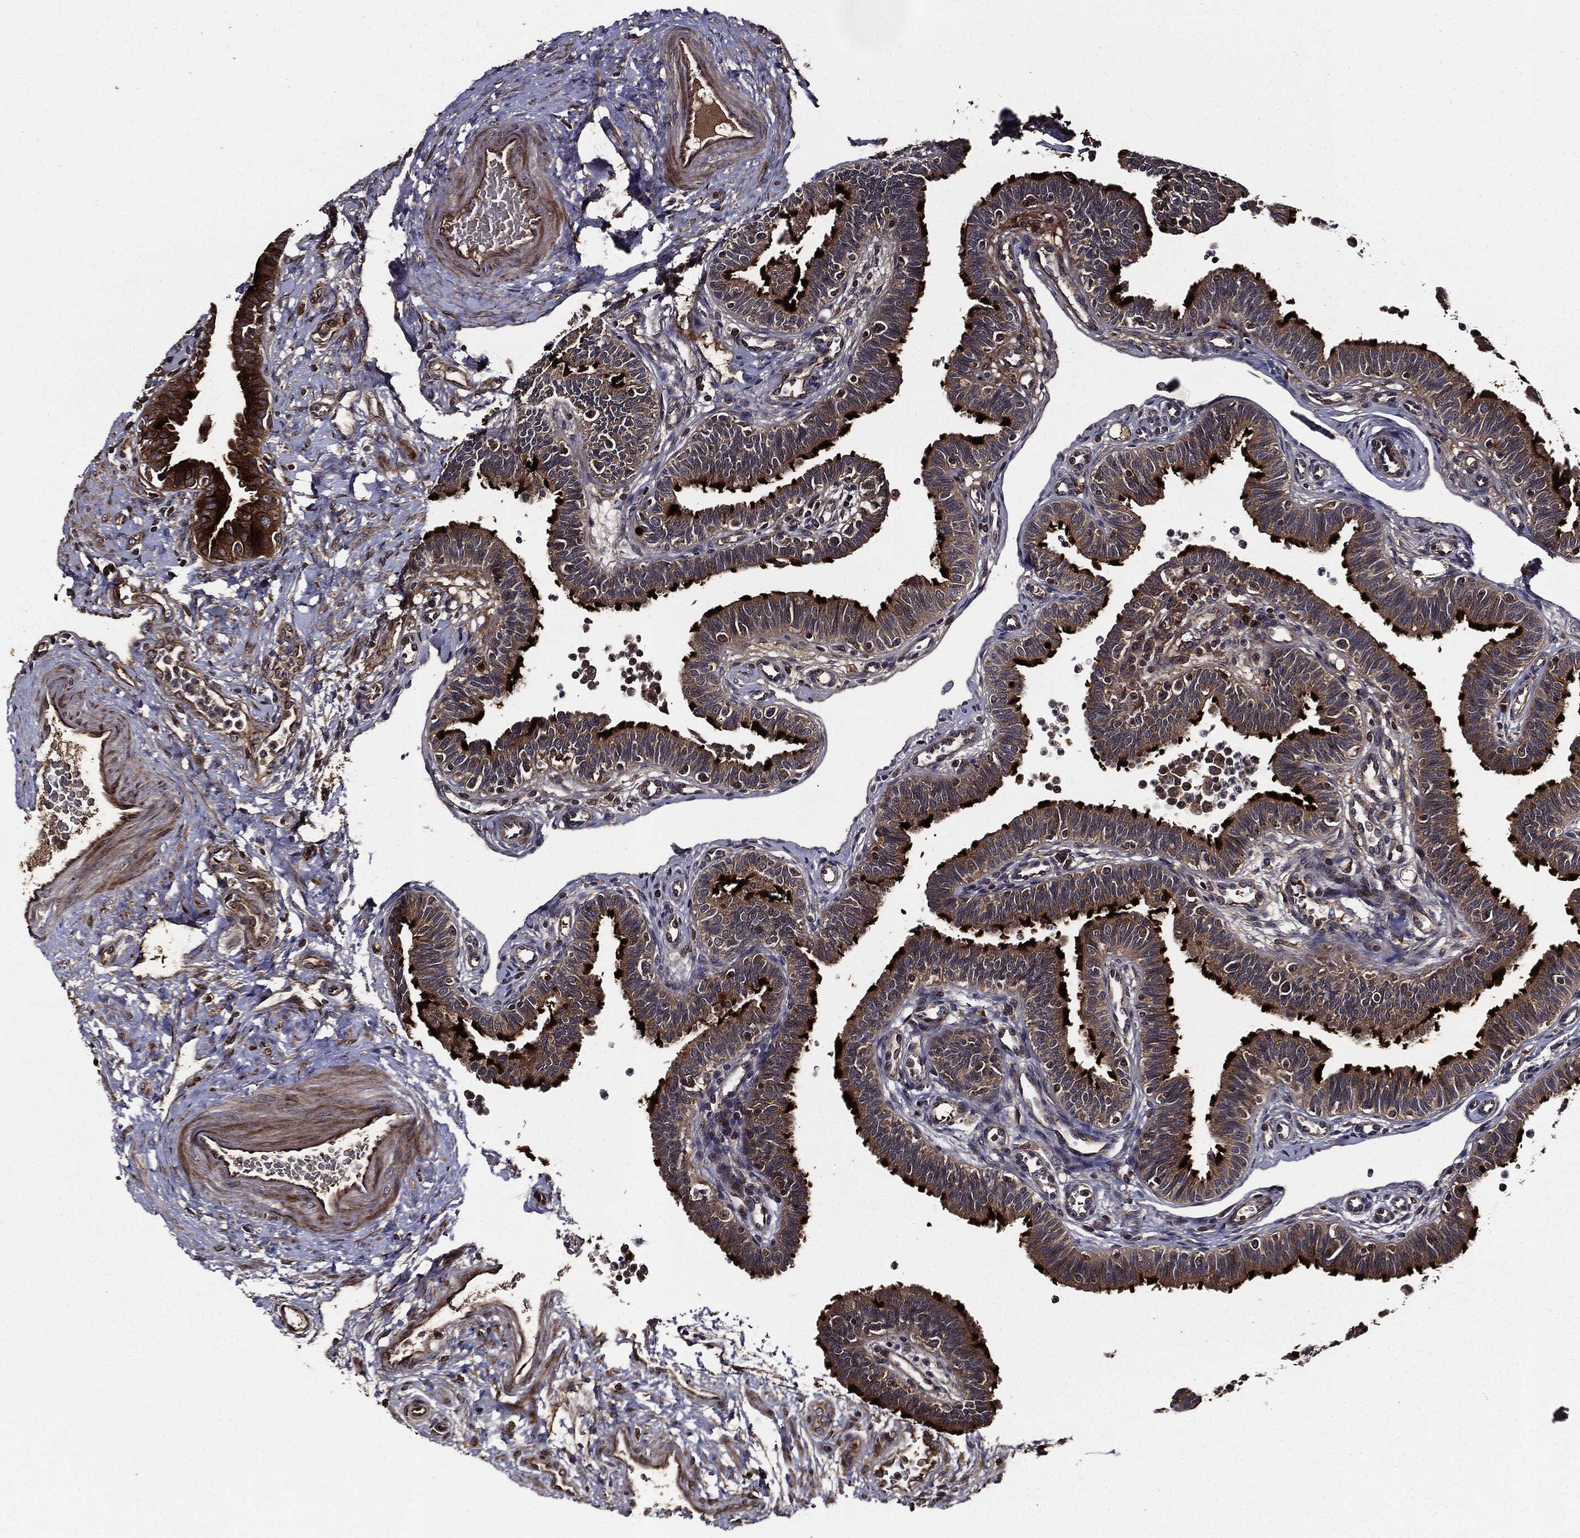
{"staining": {"intensity": "strong", "quantity": "25%-75%", "location": "cytoplasmic/membranous"}, "tissue": "fallopian tube", "cell_type": "Glandular cells", "image_type": "normal", "snomed": [{"axis": "morphology", "description": "Normal tissue, NOS"}, {"axis": "topography", "description": "Fallopian tube"}], "caption": "Immunohistochemical staining of unremarkable human fallopian tube displays strong cytoplasmic/membranous protein positivity in approximately 25%-75% of glandular cells.", "gene": "HTT", "patient": {"sex": "female", "age": 36}}